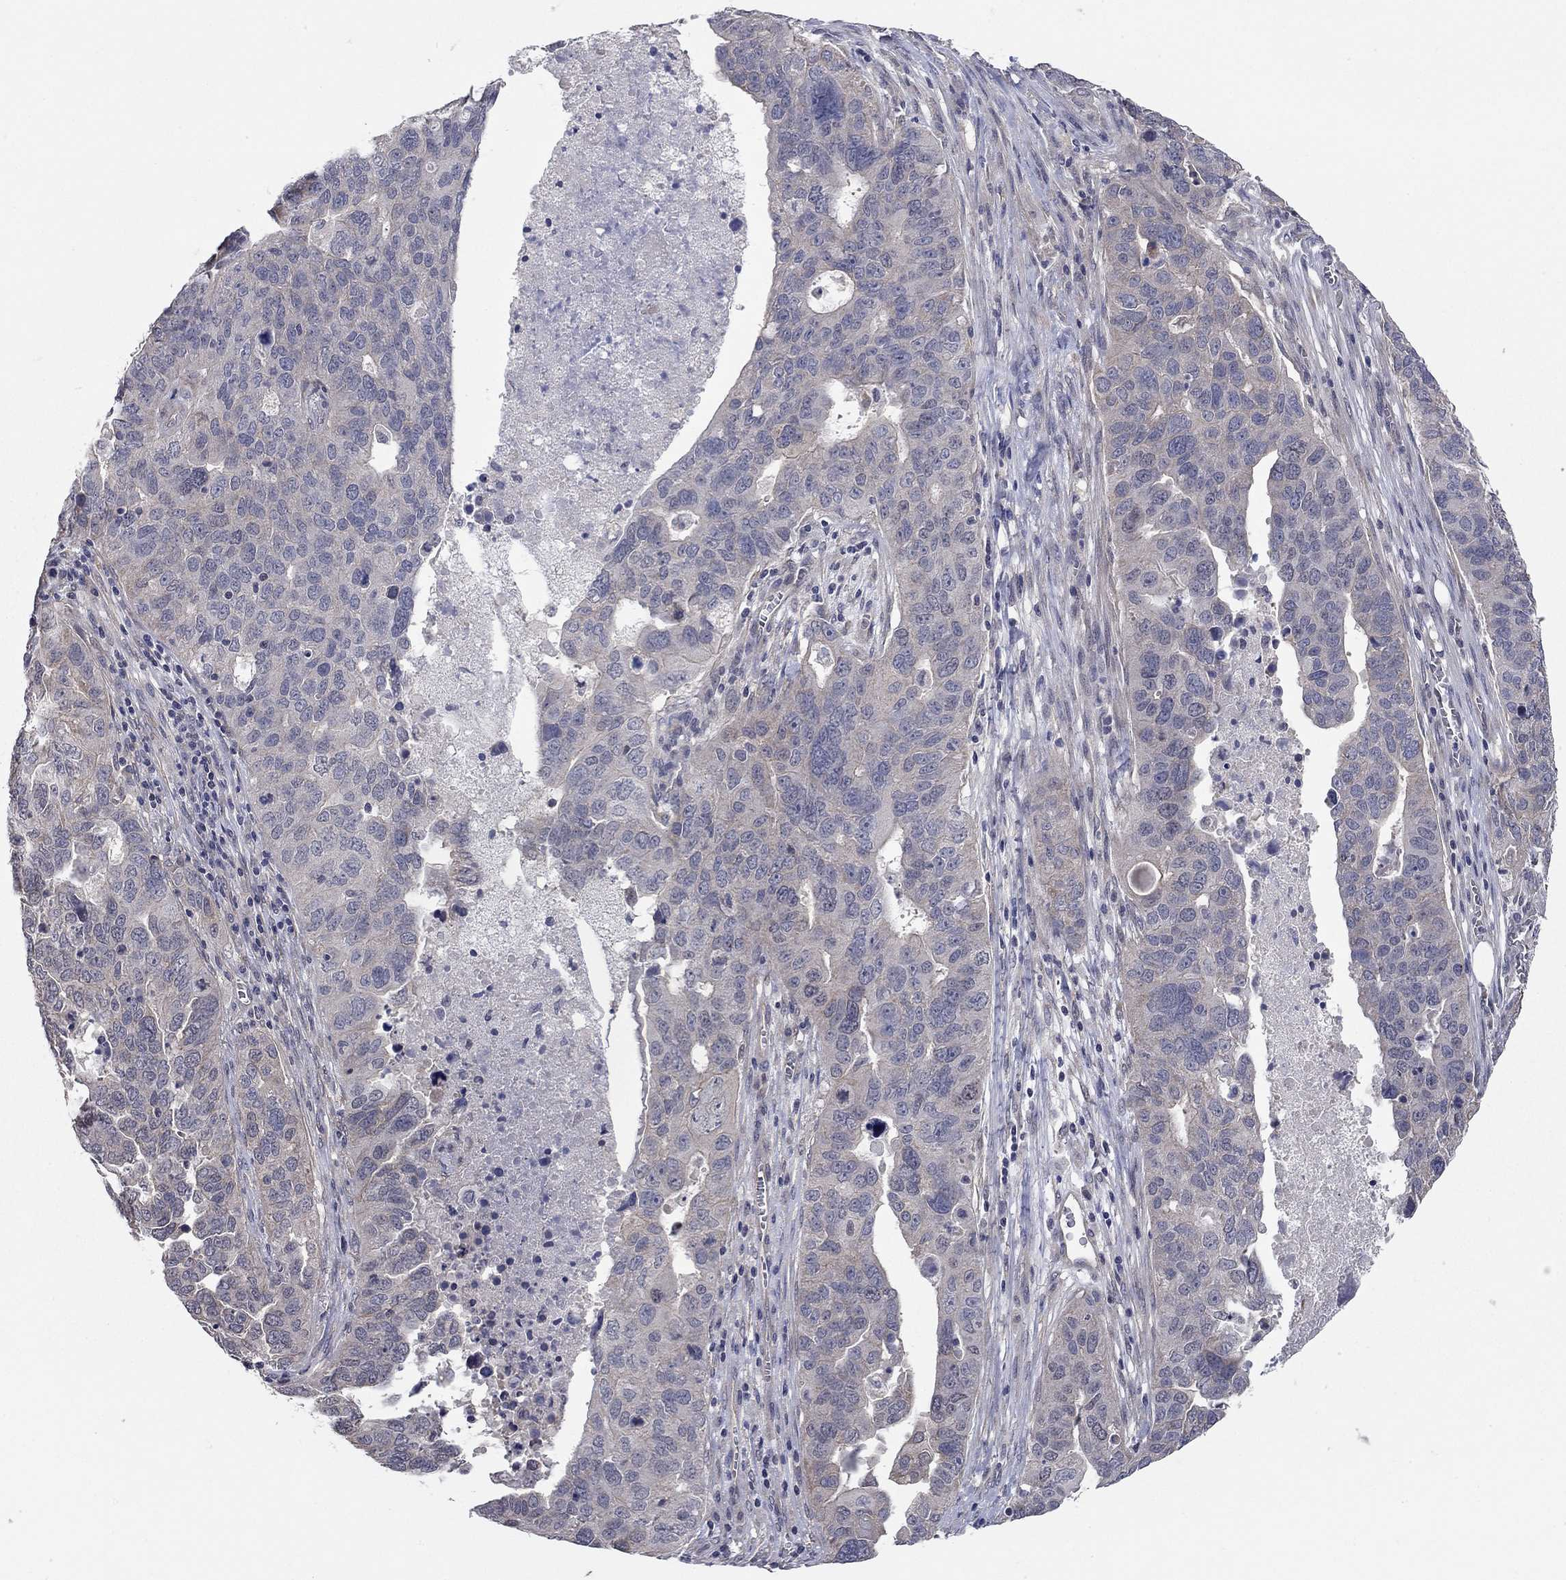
{"staining": {"intensity": "negative", "quantity": "none", "location": "none"}, "tissue": "ovarian cancer", "cell_type": "Tumor cells", "image_type": "cancer", "snomed": [{"axis": "morphology", "description": "Carcinoma, endometroid"}, {"axis": "topography", "description": "Soft tissue"}, {"axis": "topography", "description": "Ovary"}], "caption": "Immunohistochemistry of ovarian cancer demonstrates no positivity in tumor cells. (Stains: DAB (3,3'-diaminobenzidine) immunohistochemistry with hematoxylin counter stain, Microscopy: brightfield microscopy at high magnification).", "gene": "WASF3", "patient": {"sex": "female", "age": 52}}